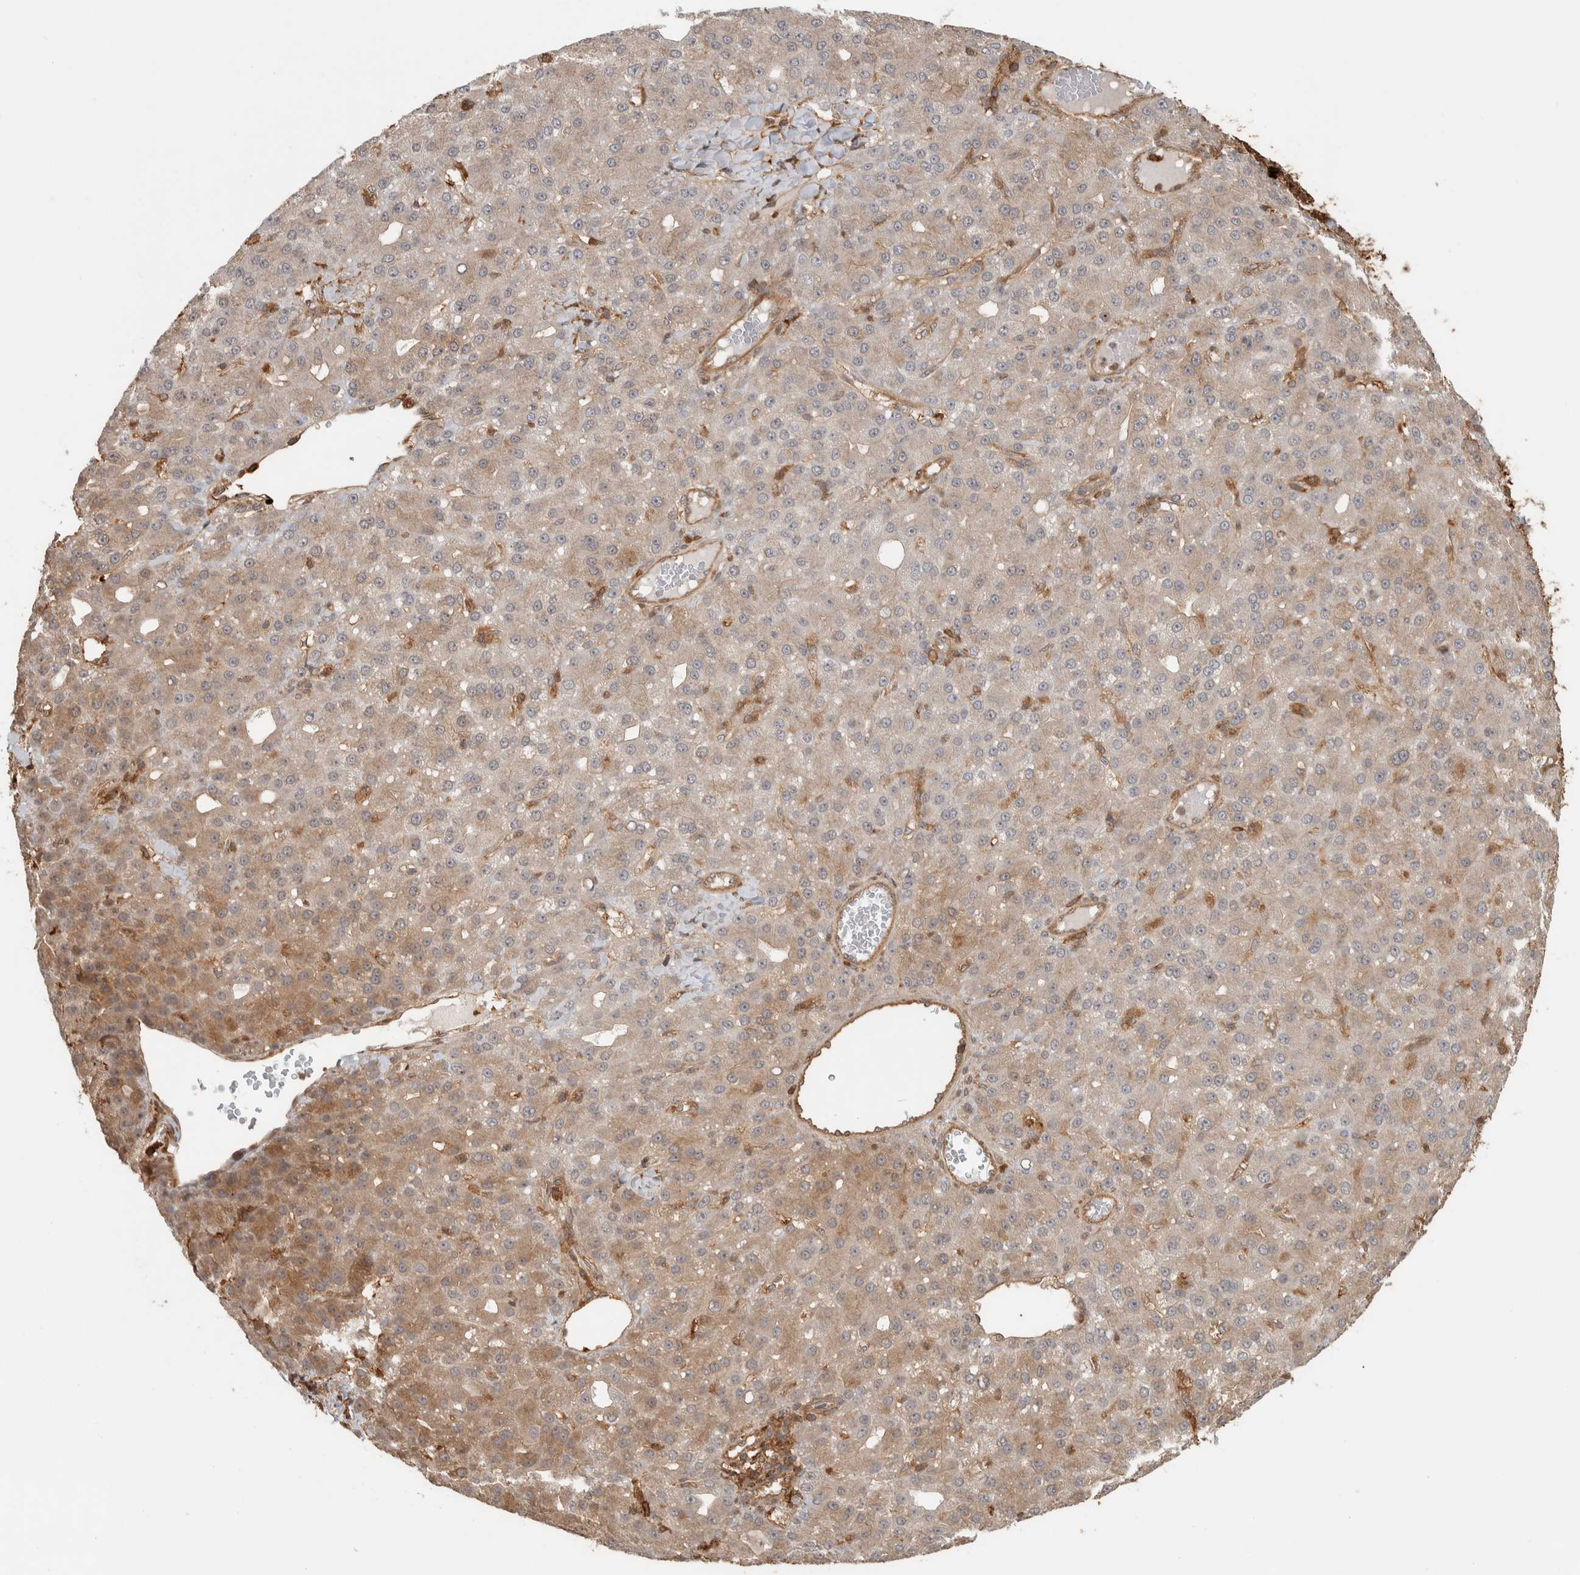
{"staining": {"intensity": "weak", "quantity": ">75%", "location": "cytoplasmic/membranous"}, "tissue": "liver cancer", "cell_type": "Tumor cells", "image_type": "cancer", "snomed": [{"axis": "morphology", "description": "Carcinoma, Hepatocellular, NOS"}, {"axis": "topography", "description": "Liver"}], "caption": "Tumor cells reveal weak cytoplasmic/membranous positivity in approximately >75% of cells in hepatocellular carcinoma (liver).", "gene": "CNTROB", "patient": {"sex": "male", "age": 67}}